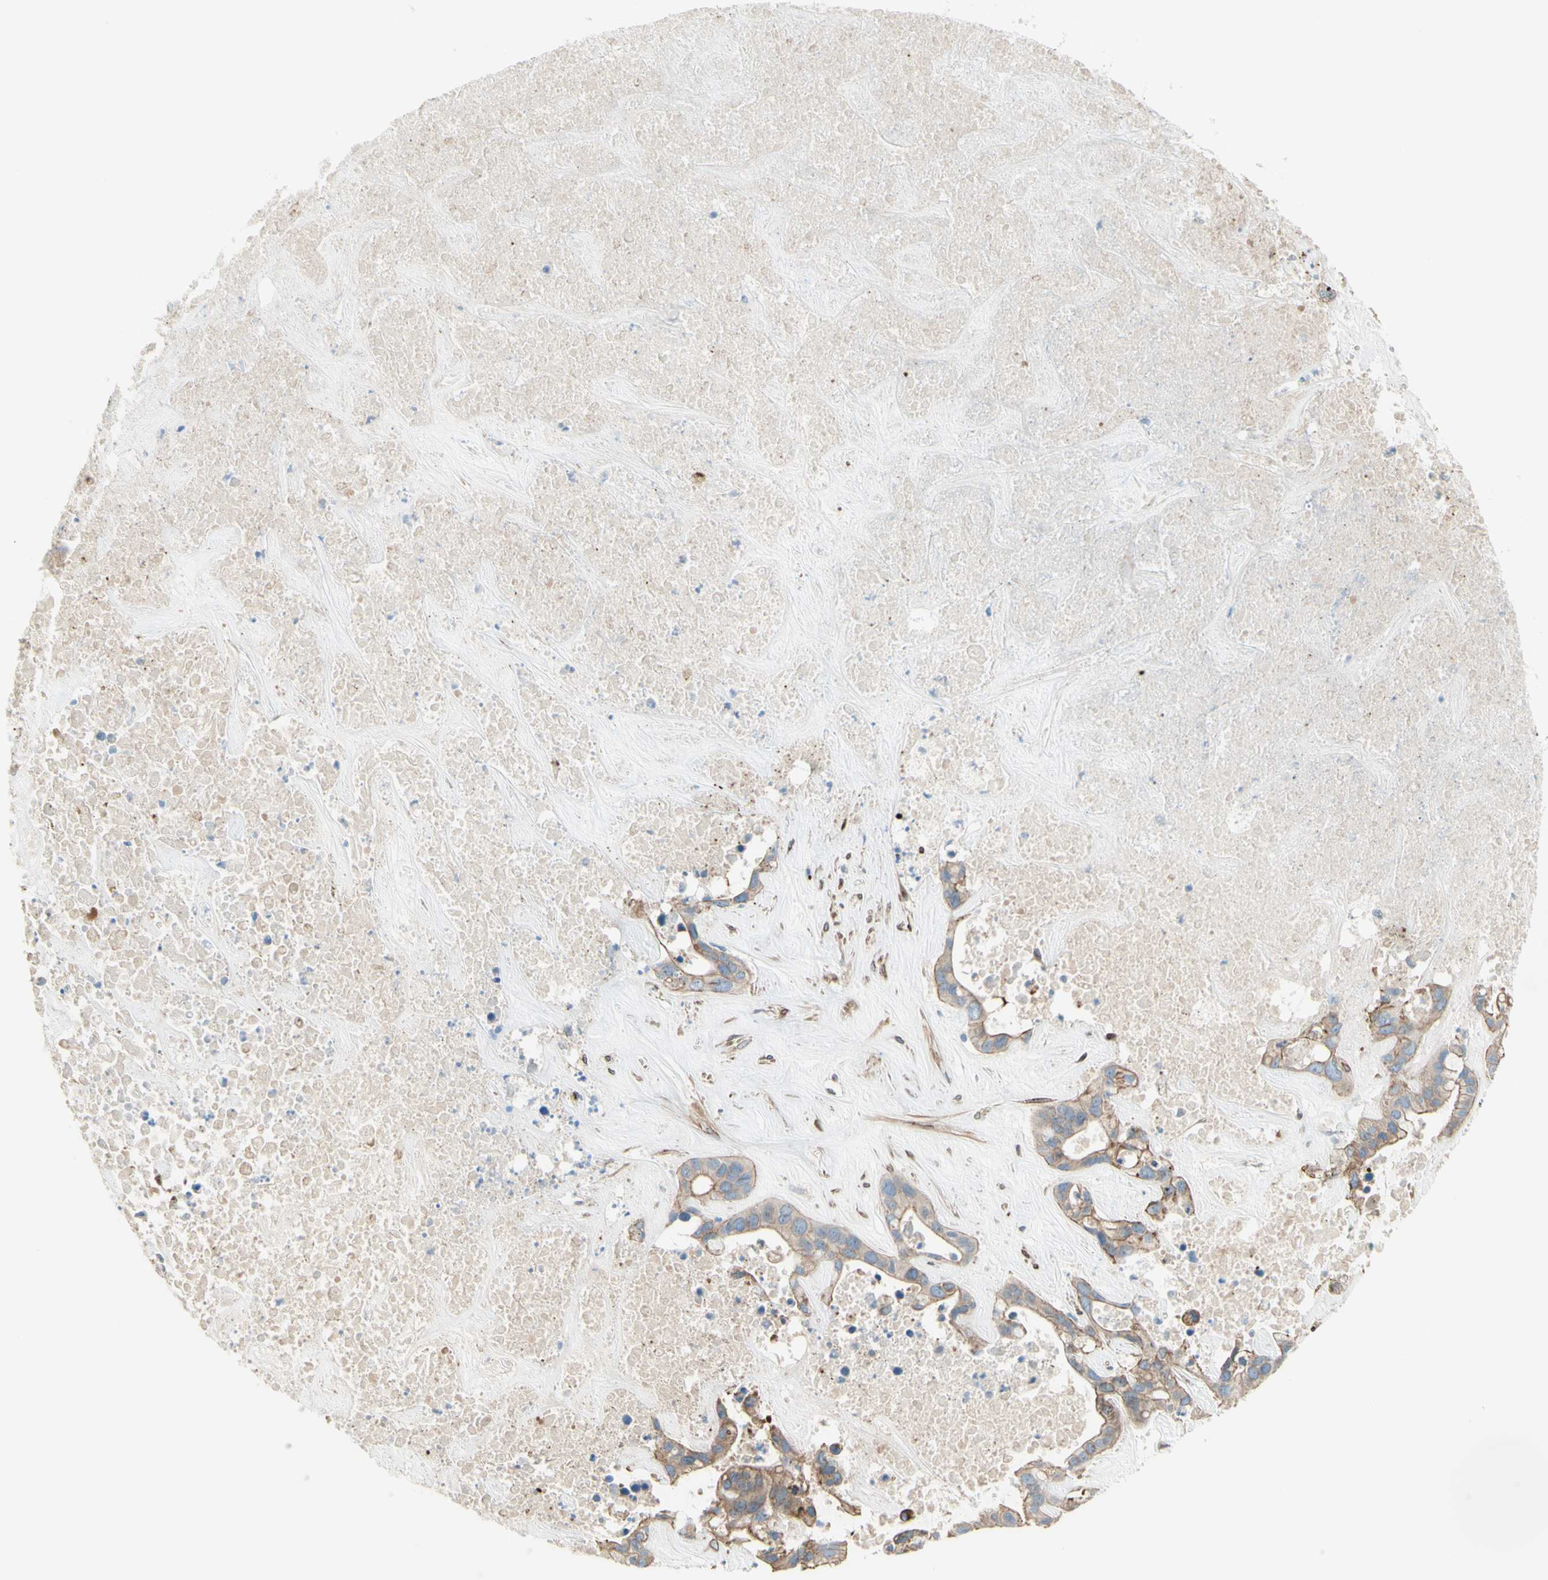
{"staining": {"intensity": "weak", "quantity": ">75%", "location": "cytoplasmic/membranous"}, "tissue": "liver cancer", "cell_type": "Tumor cells", "image_type": "cancer", "snomed": [{"axis": "morphology", "description": "Cholangiocarcinoma"}, {"axis": "topography", "description": "Liver"}], "caption": "About >75% of tumor cells in liver cancer (cholangiocarcinoma) display weak cytoplasmic/membranous protein staining as visualized by brown immunohistochemical staining.", "gene": "TRAF2", "patient": {"sex": "female", "age": 65}}